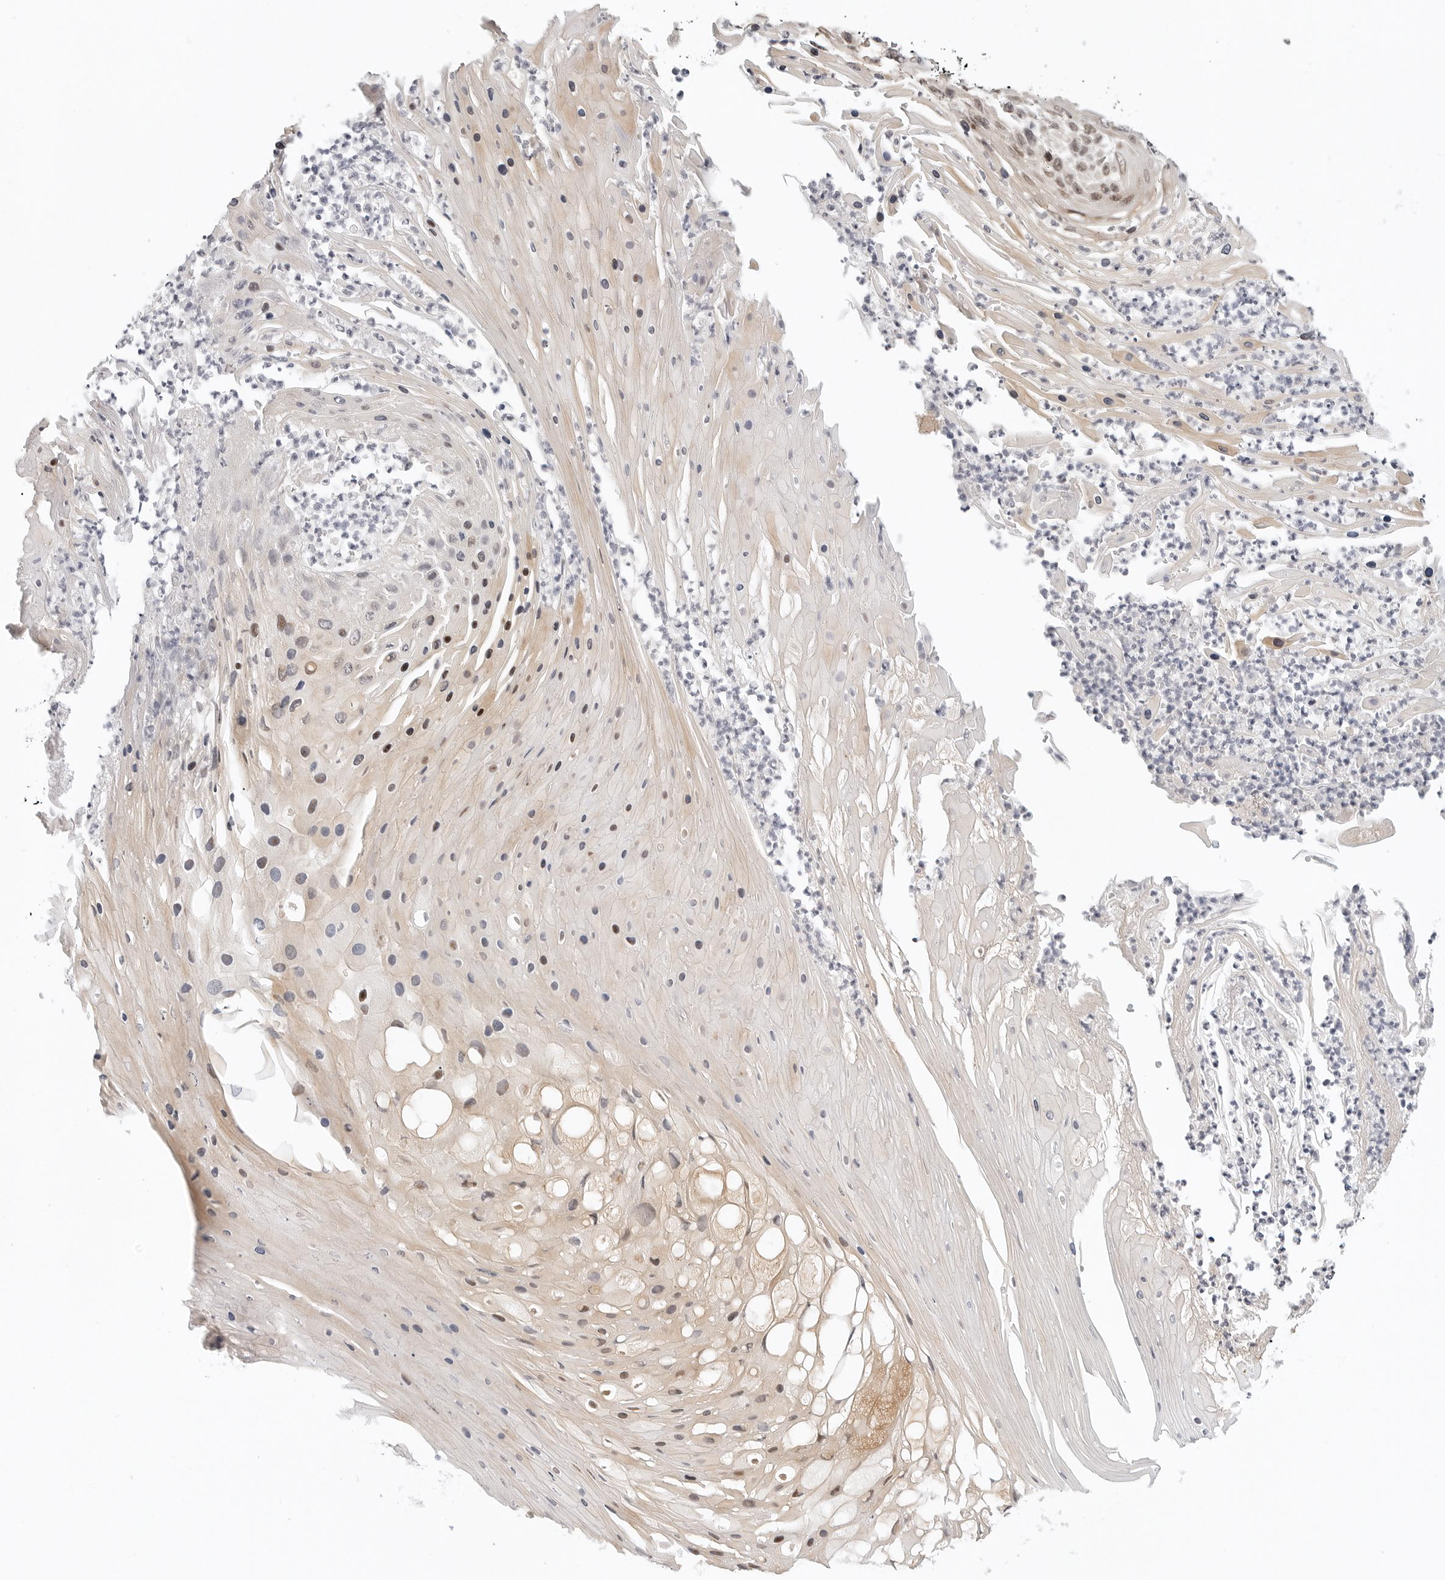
{"staining": {"intensity": "moderate", "quantity": "25%-75%", "location": "cytoplasmic/membranous,nuclear"}, "tissue": "skin cancer", "cell_type": "Tumor cells", "image_type": "cancer", "snomed": [{"axis": "morphology", "description": "Squamous cell carcinoma, NOS"}, {"axis": "topography", "description": "Skin"}], "caption": "Immunohistochemistry histopathology image of human skin squamous cell carcinoma stained for a protein (brown), which exhibits medium levels of moderate cytoplasmic/membranous and nuclear expression in approximately 25%-75% of tumor cells.", "gene": "TSEN2", "patient": {"sex": "female", "age": 88}}